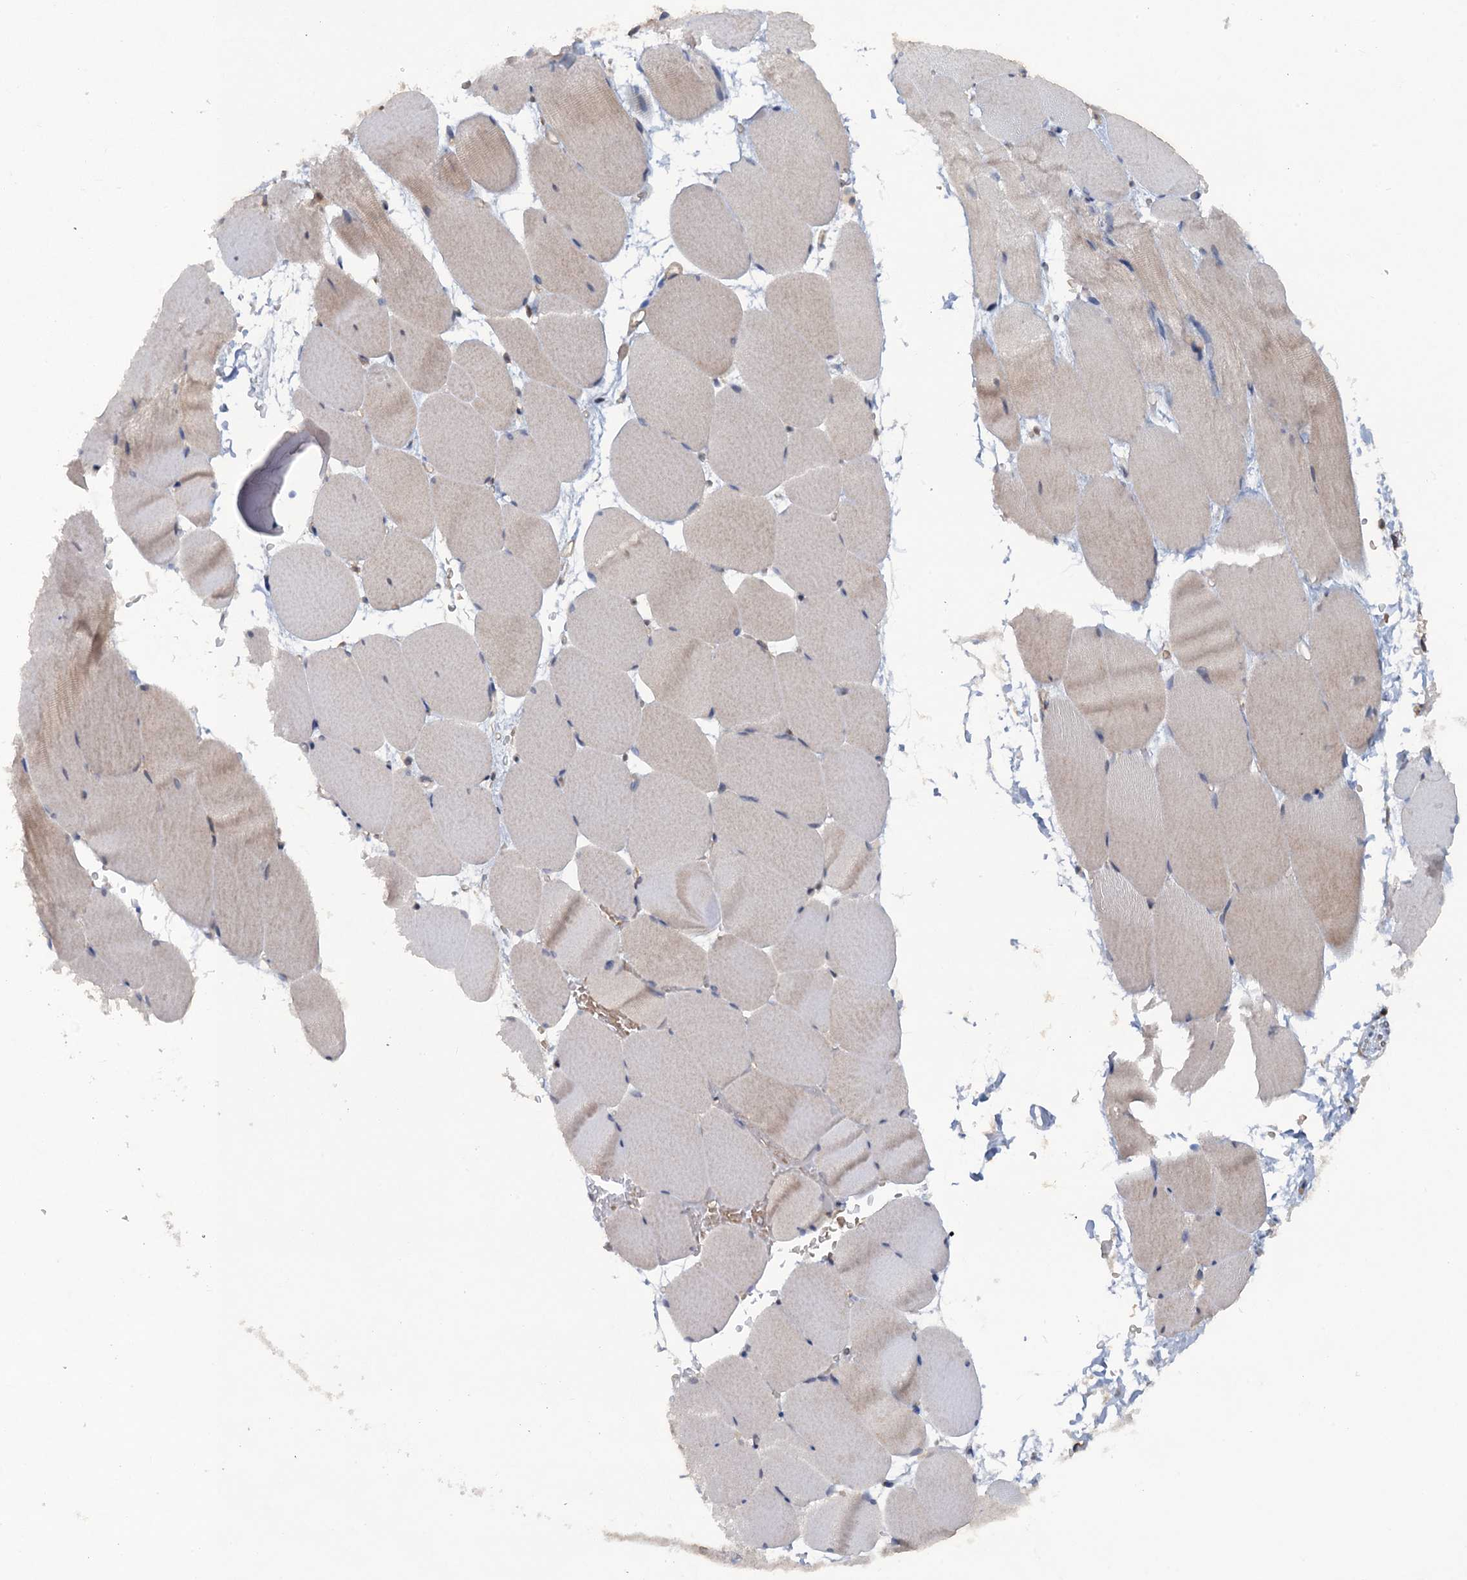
{"staining": {"intensity": "weak", "quantity": "<25%", "location": "cytoplasmic/membranous"}, "tissue": "skeletal muscle", "cell_type": "Myocytes", "image_type": "normal", "snomed": [{"axis": "morphology", "description": "Normal tissue, NOS"}, {"axis": "topography", "description": "Skeletal muscle"}, {"axis": "topography", "description": "Parathyroid gland"}], "caption": "Image shows no protein positivity in myocytes of benign skeletal muscle. (Immunohistochemistry, brightfield microscopy, high magnification).", "gene": "MYO16", "patient": {"sex": "female", "age": 37}}